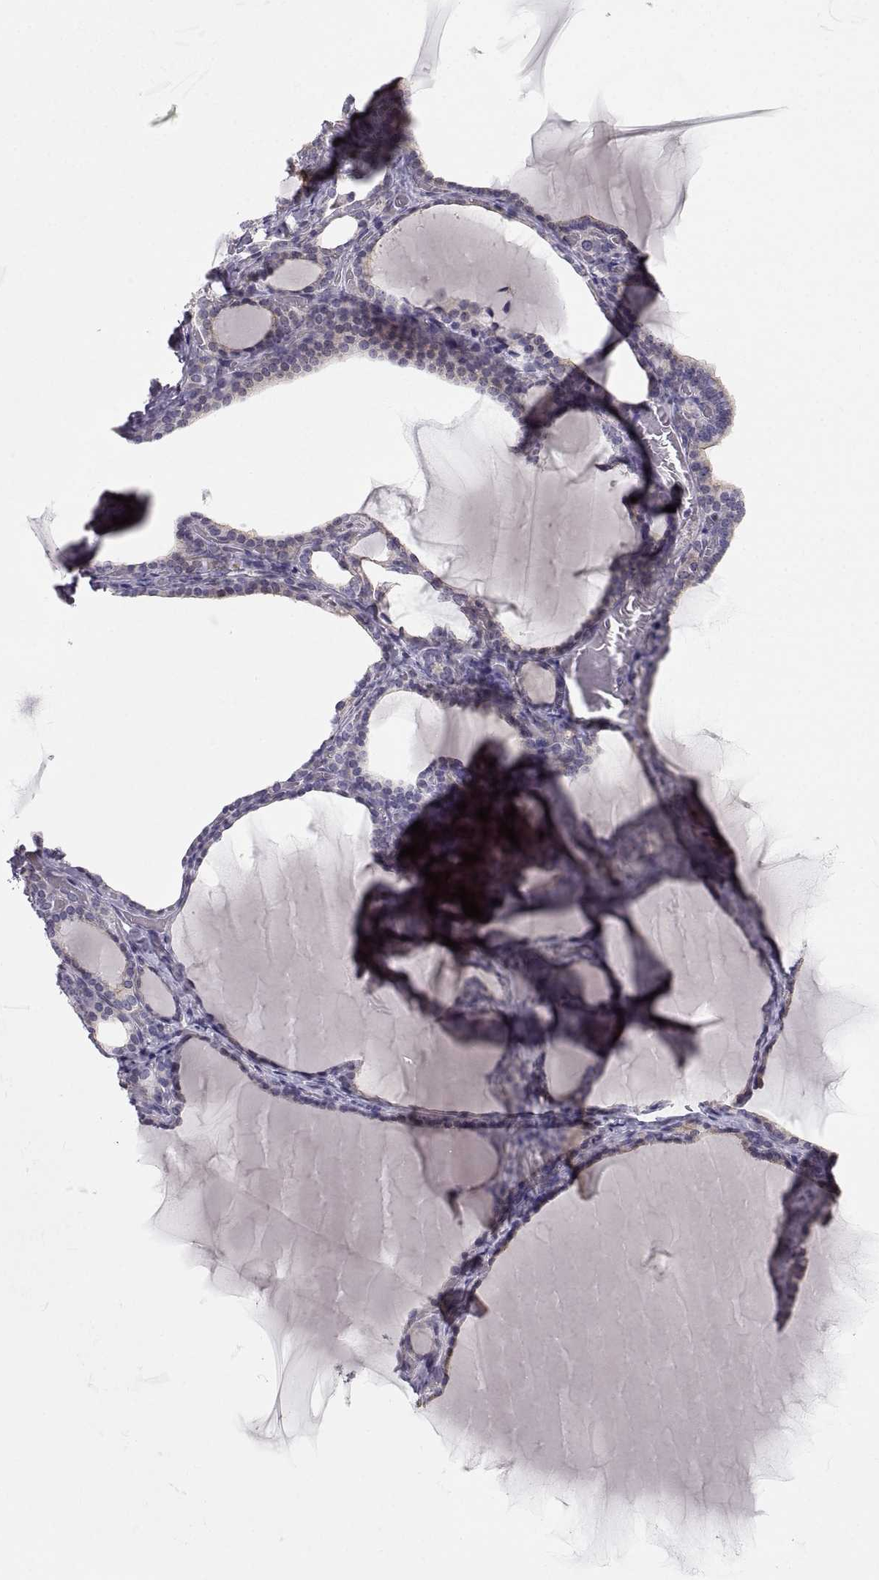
{"staining": {"intensity": "negative", "quantity": "none", "location": "none"}, "tissue": "thyroid gland", "cell_type": "Glandular cells", "image_type": "normal", "snomed": [{"axis": "morphology", "description": "Normal tissue, NOS"}, {"axis": "morphology", "description": "Hyperplasia, NOS"}, {"axis": "topography", "description": "Thyroid gland"}], "caption": "Thyroid gland stained for a protein using immunohistochemistry exhibits no staining glandular cells.", "gene": "ZNF185", "patient": {"sex": "female", "age": 27}}